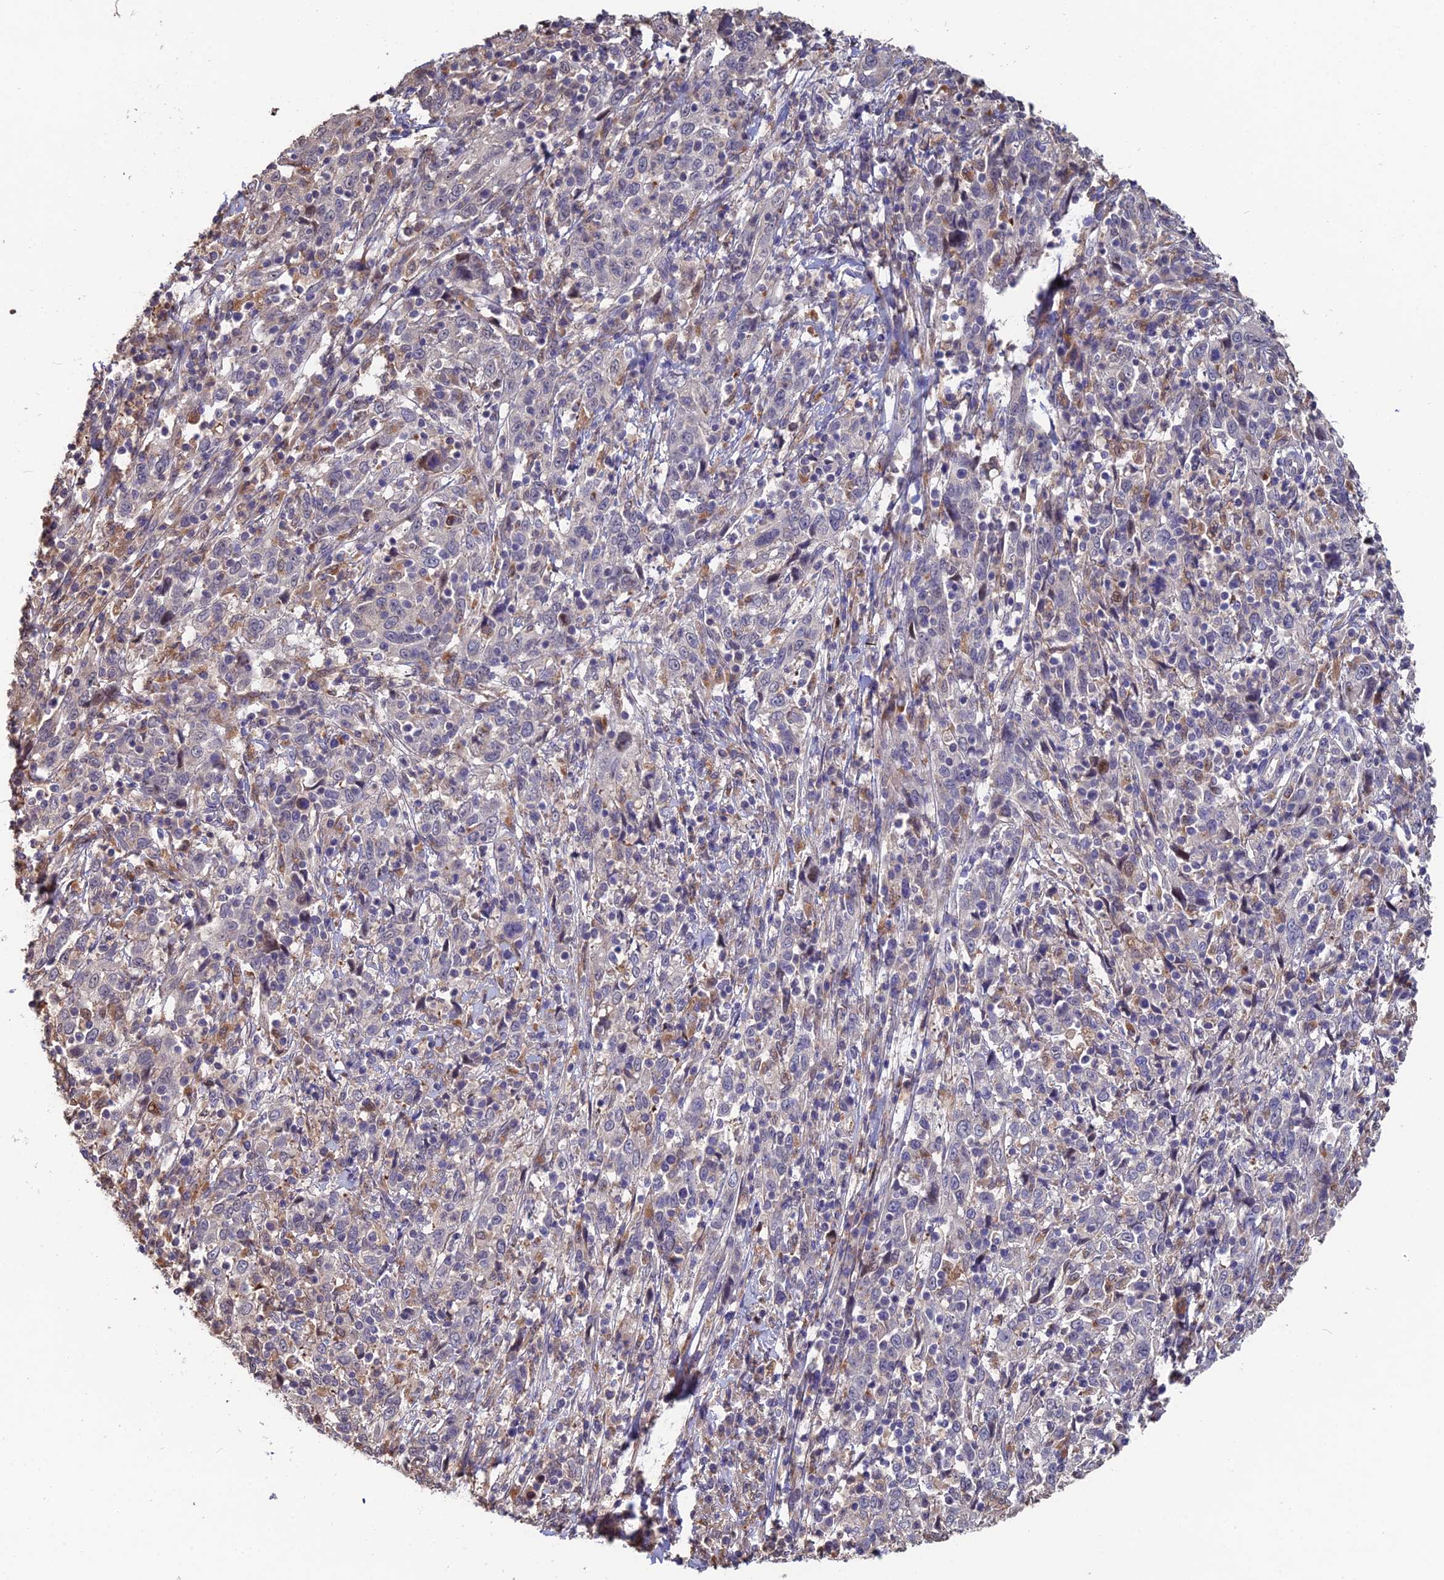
{"staining": {"intensity": "negative", "quantity": "none", "location": "none"}, "tissue": "cervical cancer", "cell_type": "Tumor cells", "image_type": "cancer", "snomed": [{"axis": "morphology", "description": "Squamous cell carcinoma, NOS"}, {"axis": "topography", "description": "Cervix"}], "caption": "IHC histopathology image of neoplastic tissue: cervical cancer (squamous cell carcinoma) stained with DAB (3,3'-diaminobenzidine) shows no significant protein staining in tumor cells. (DAB immunohistochemistry with hematoxylin counter stain).", "gene": "ACTR5", "patient": {"sex": "female", "age": 46}}